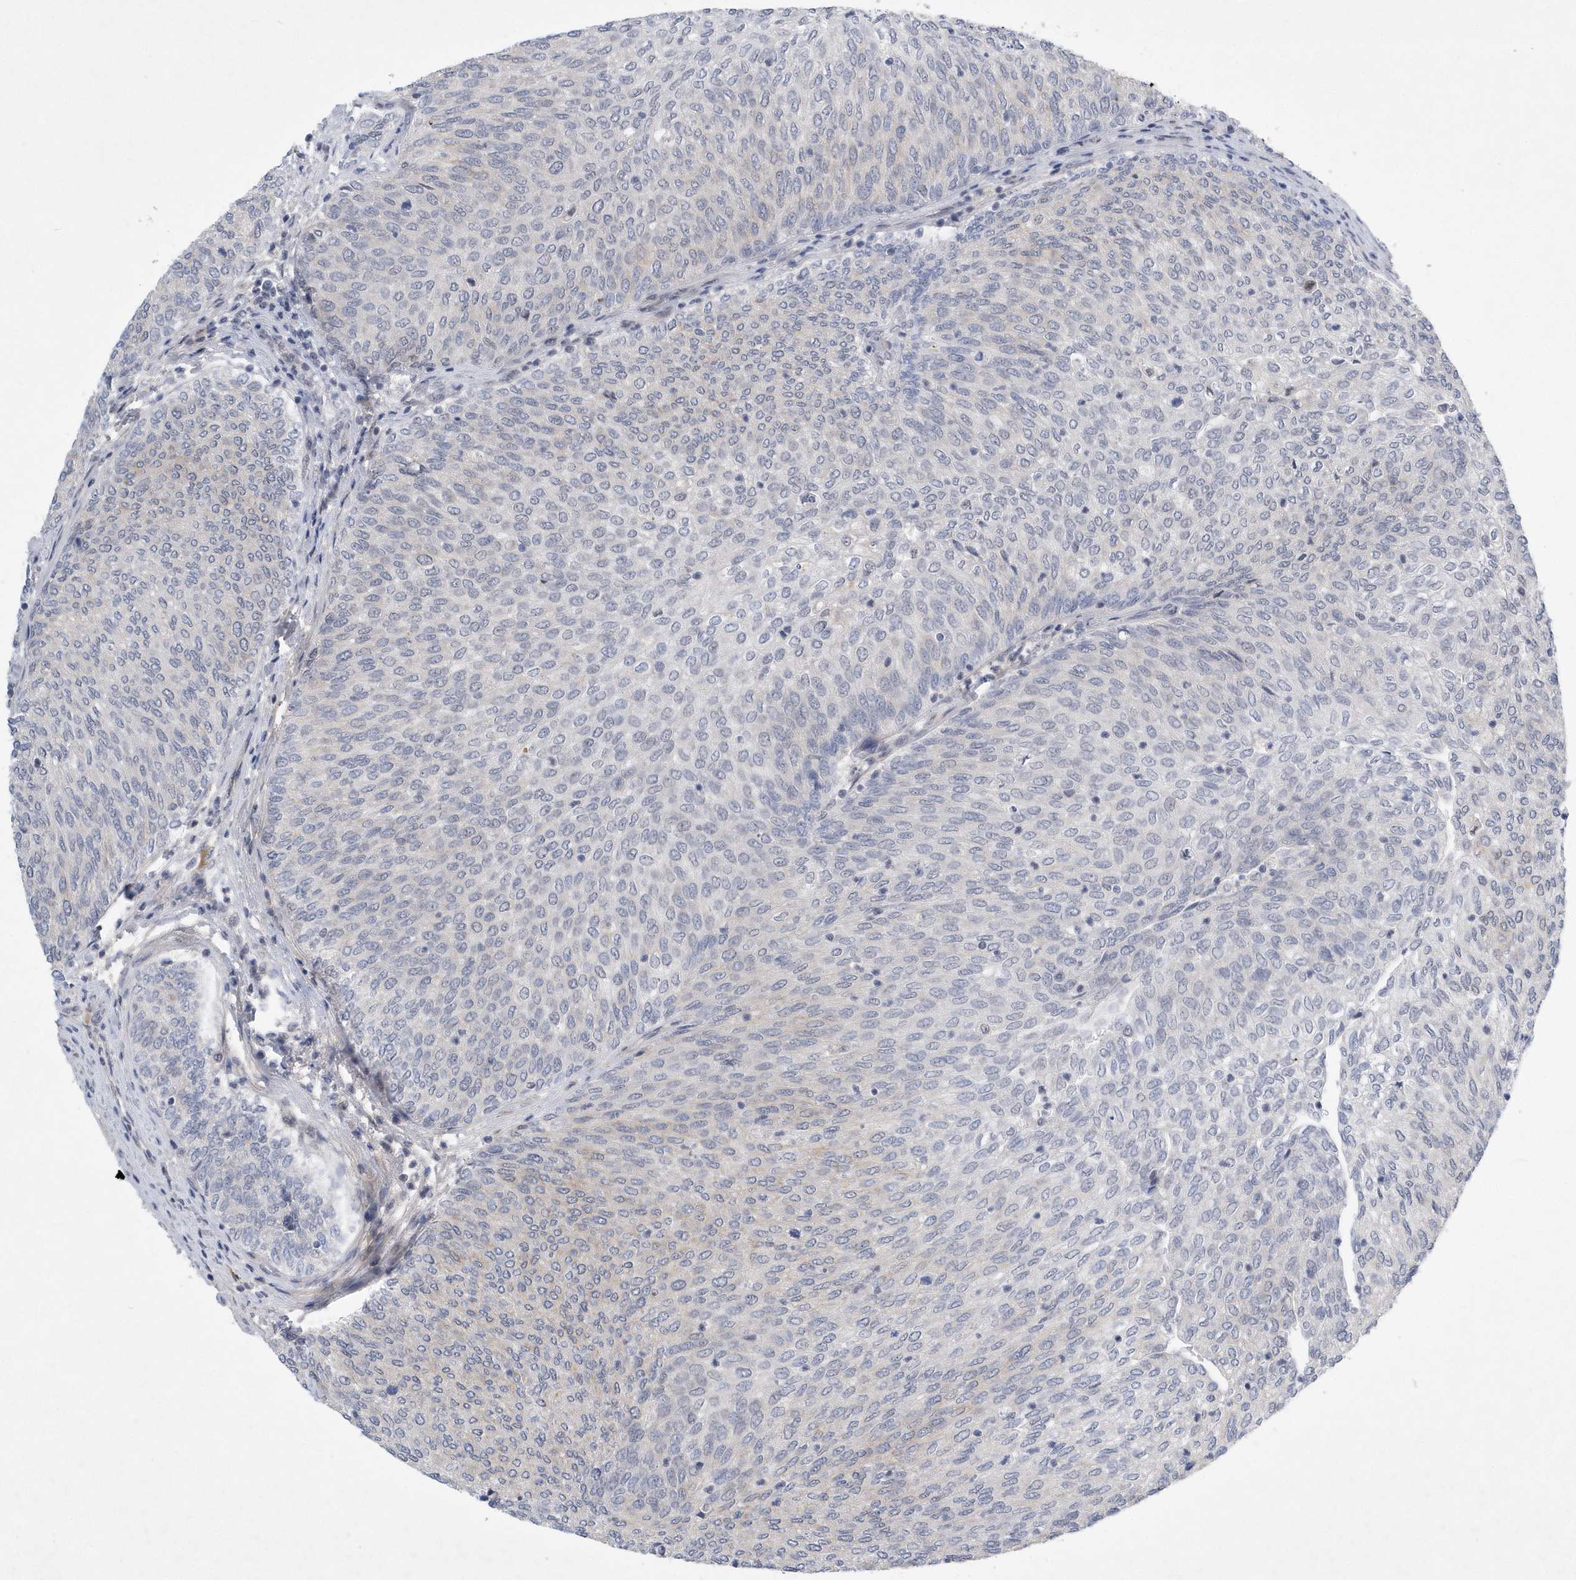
{"staining": {"intensity": "negative", "quantity": "none", "location": "none"}, "tissue": "urothelial cancer", "cell_type": "Tumor cells", "image_type": "cancer", "snomed": [{"axis": "morphology", "description": "Urothelial carcinoma, Low grade"}, {"axis": "topography", "description": "Urinary bladder"}], "caption": "Histopathology image shows no protein staining in tumor cells of urothelial carcinoma (low-grade) tissue. (Brightfield microscopy of DAB IHC at high magnification).", "gene": "FAM217A", "patient": {"sex": "female", "age": 79}}